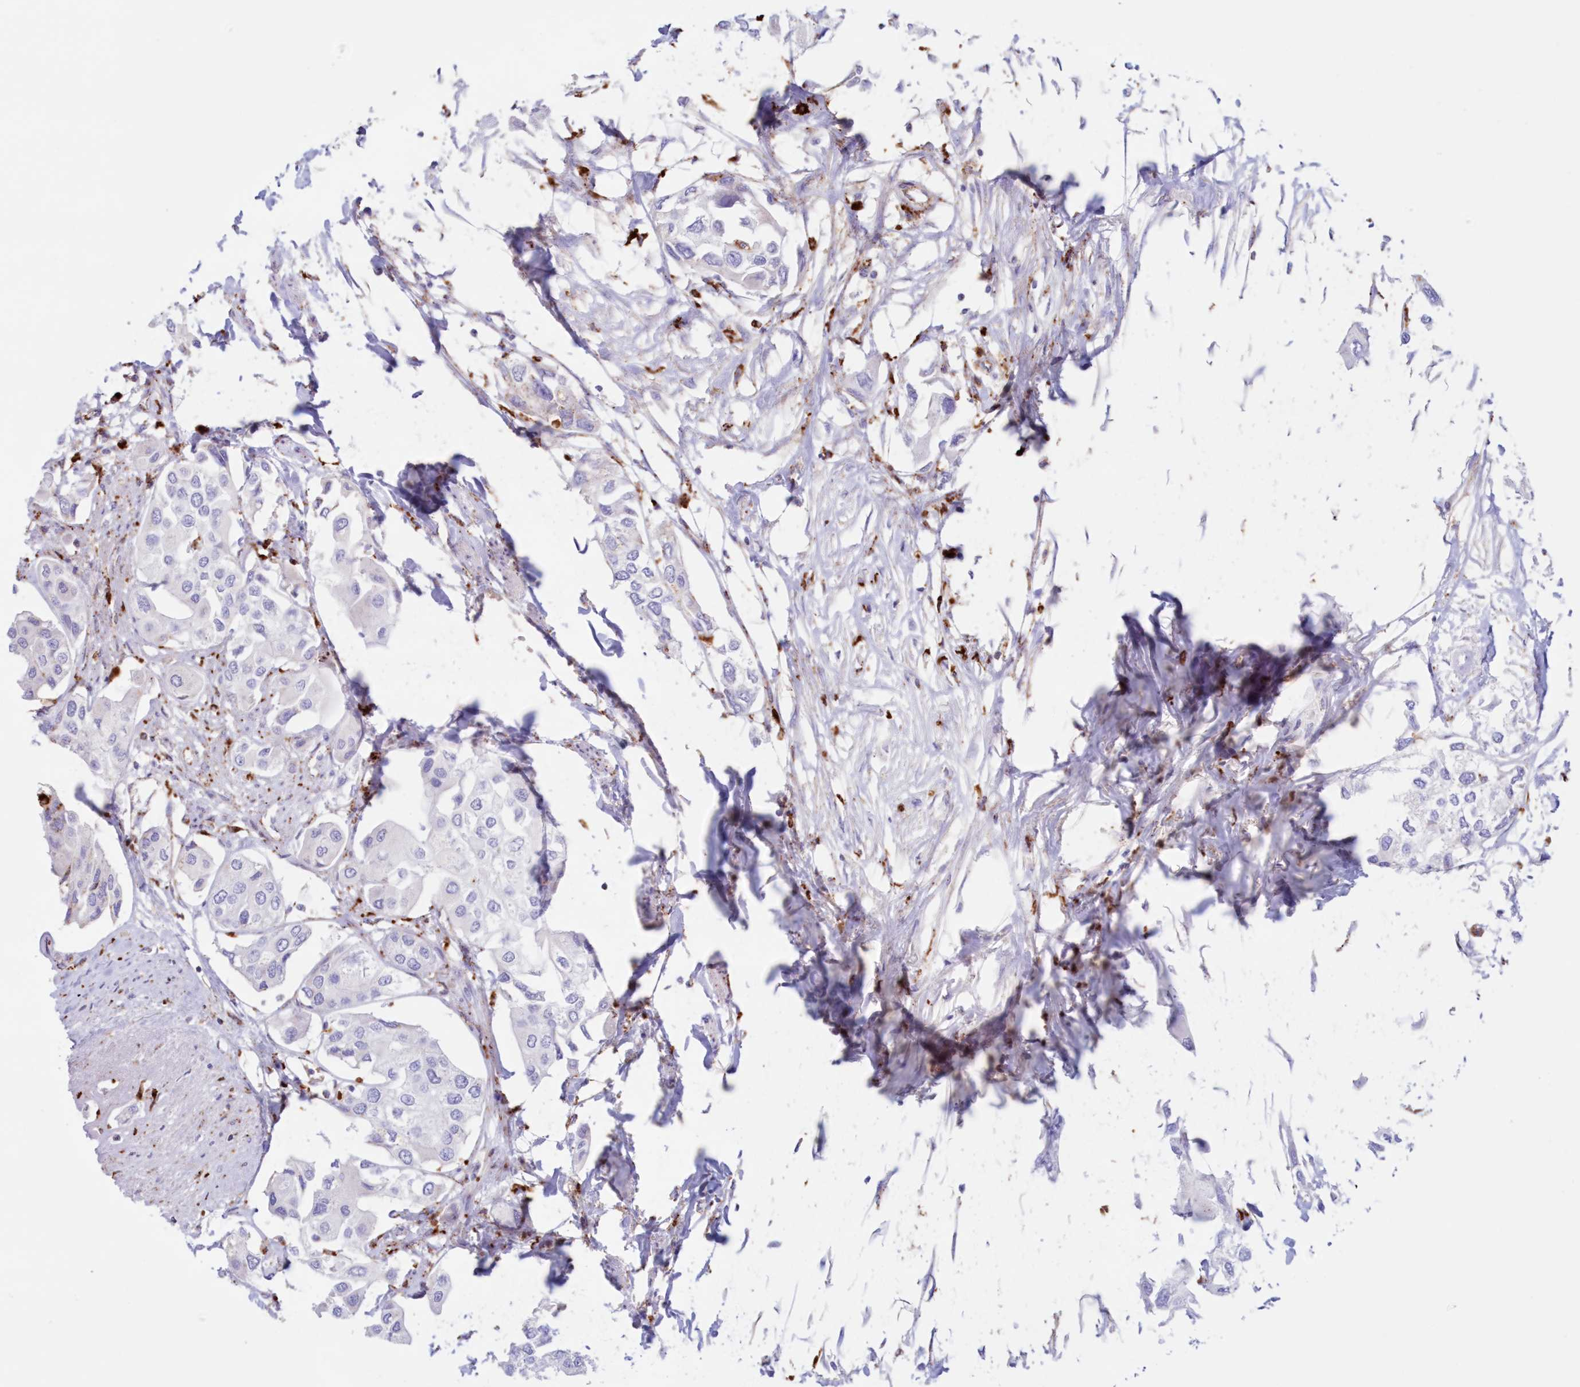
{"staining": {"intensity": "negative", "quantity": "none", "location": "none"}, "tissue": "urothelial cancer", "cell_type": "Tumor cells", "image_type": "cancer", "snomed": [{"axis": "morphology", "description": "Urothelial carcinoma, High grade"}, {"axis": "topography", "description": "Urinary bladder"}], "caption": "Tumor cells show no significant expression in urothelial cancer. (Stains: DAB (3,3'-diaminobenzidine) immunohistochemistry with hematoxylin counter stain, Microscopy: brightfield microscopy at high magnification).", "gene": "TPP1", "patient": {"sex": "male", "age": 64}}